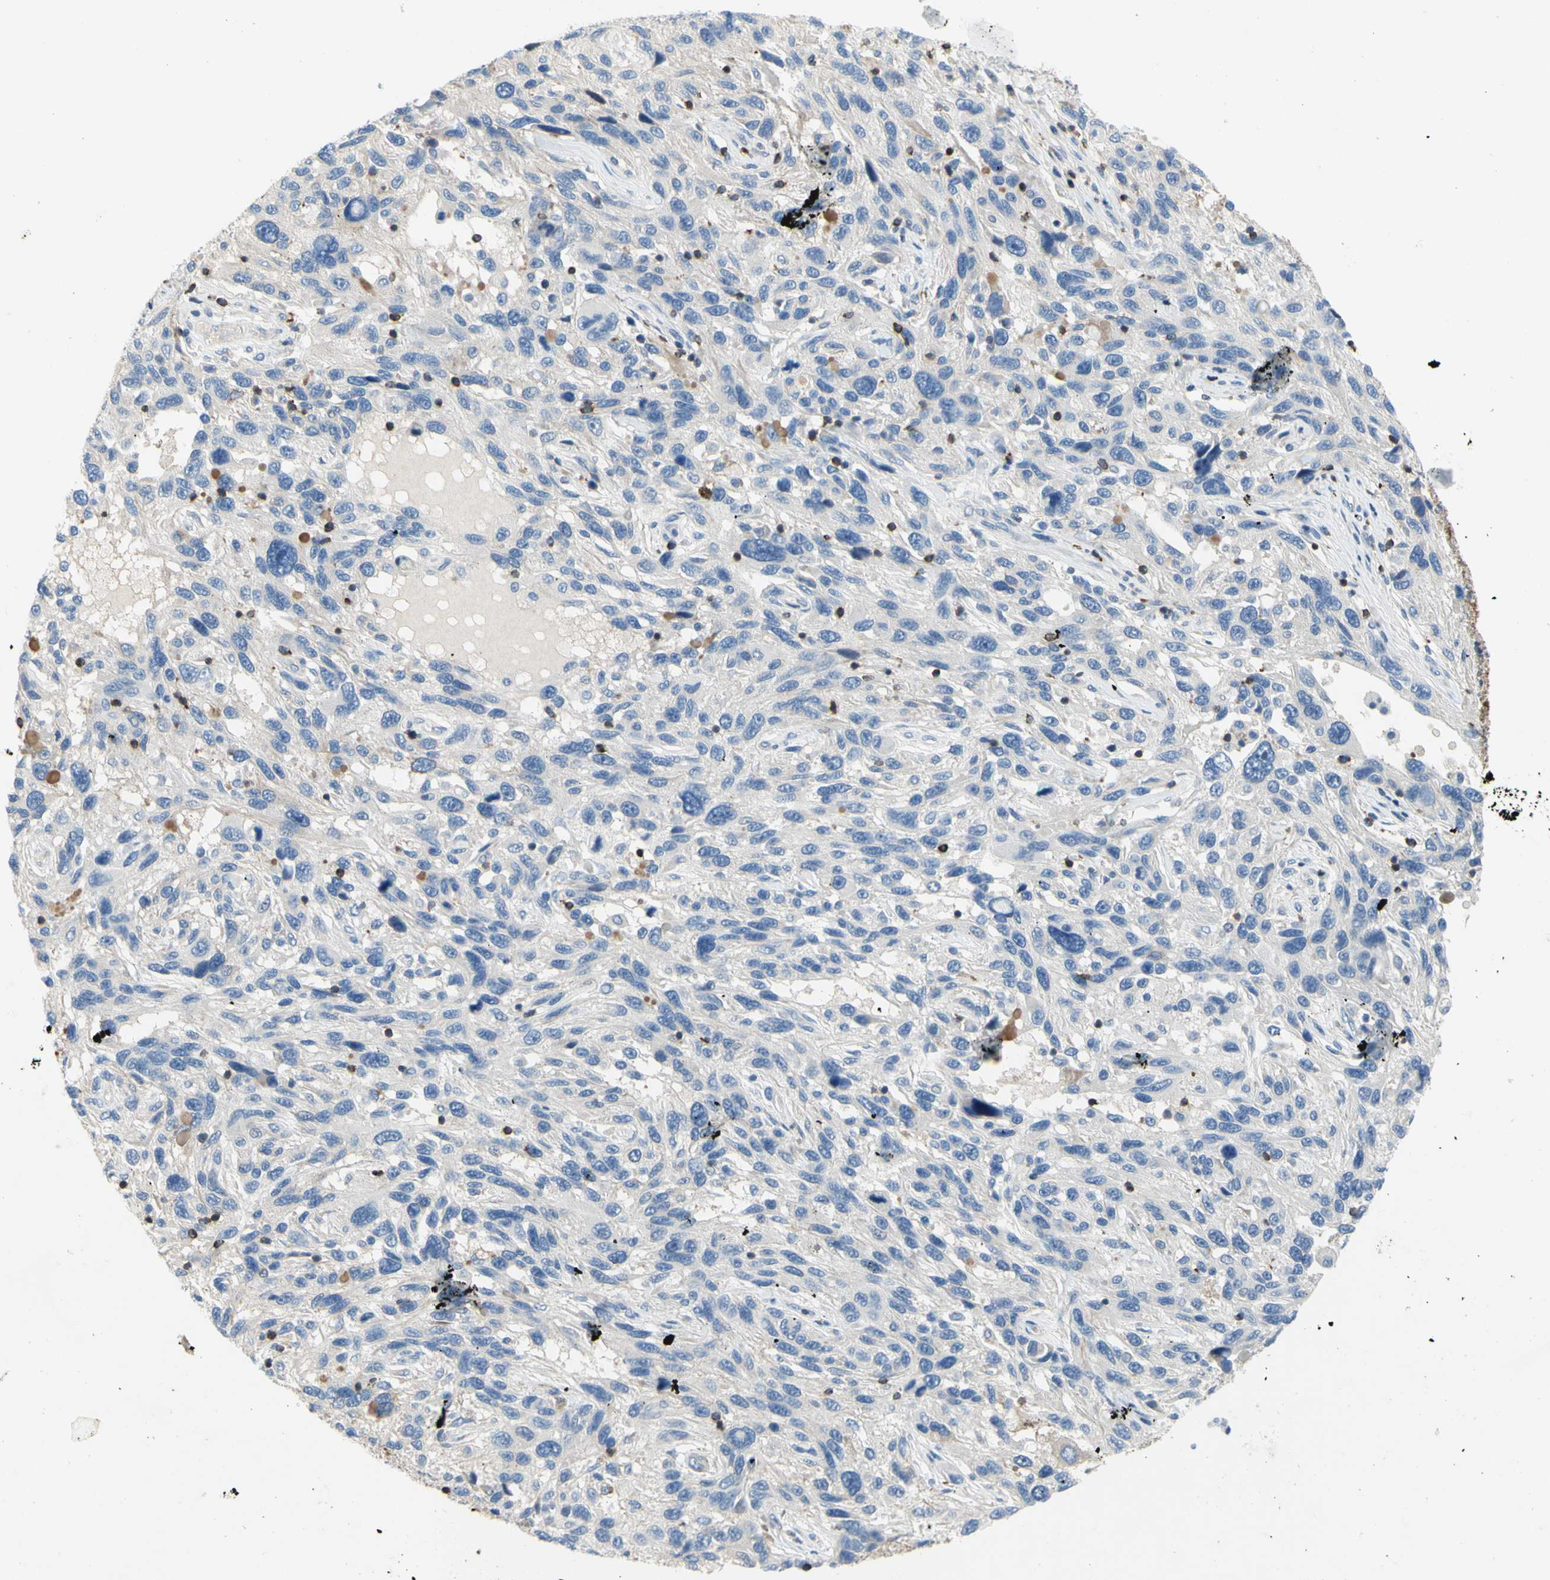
{"staining": {"intensity": "negative", "quantity": "none", "location": "none"}, "tissue": "melanoma", "cell_type": "Tumor cells", "image_type": "cancer", "snomed": [{"axis": "morphology", "description": "Malignant melanoma, NOS"}, {"axis": "topography", "description": "Skin"}], "caption": "An IHC image of malignant melanoma is shown. There is no staining in tumor cells of malignant melanoma.", "gene": "MUC1", "patient": {"sex": "male", "age": 53}}